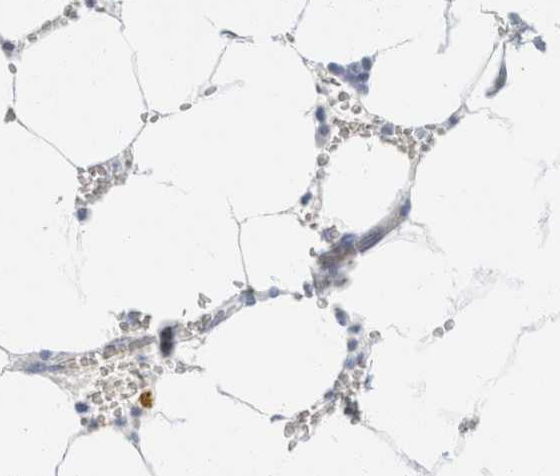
{"staining": {"intensity": "negative", "quantity": "none", "location": "none"}, "tissue": "bone marrow", "cell_type": "Hematopoietic cells", "image_type": "normal", "snomed": [{"axis": "morphology", "description": "Normal tissue, NOS"}, {"axis": "topography", "description": "Bone marrow"}], "caption": "High power microscopy histopathology image of an immunohistochemistry (IHC) micrograph of normal bone marrow, revealing no significant expression in hematopoietic cells.", "gene": "KRT20", "patient": {"sex": "male", "age": 70}}